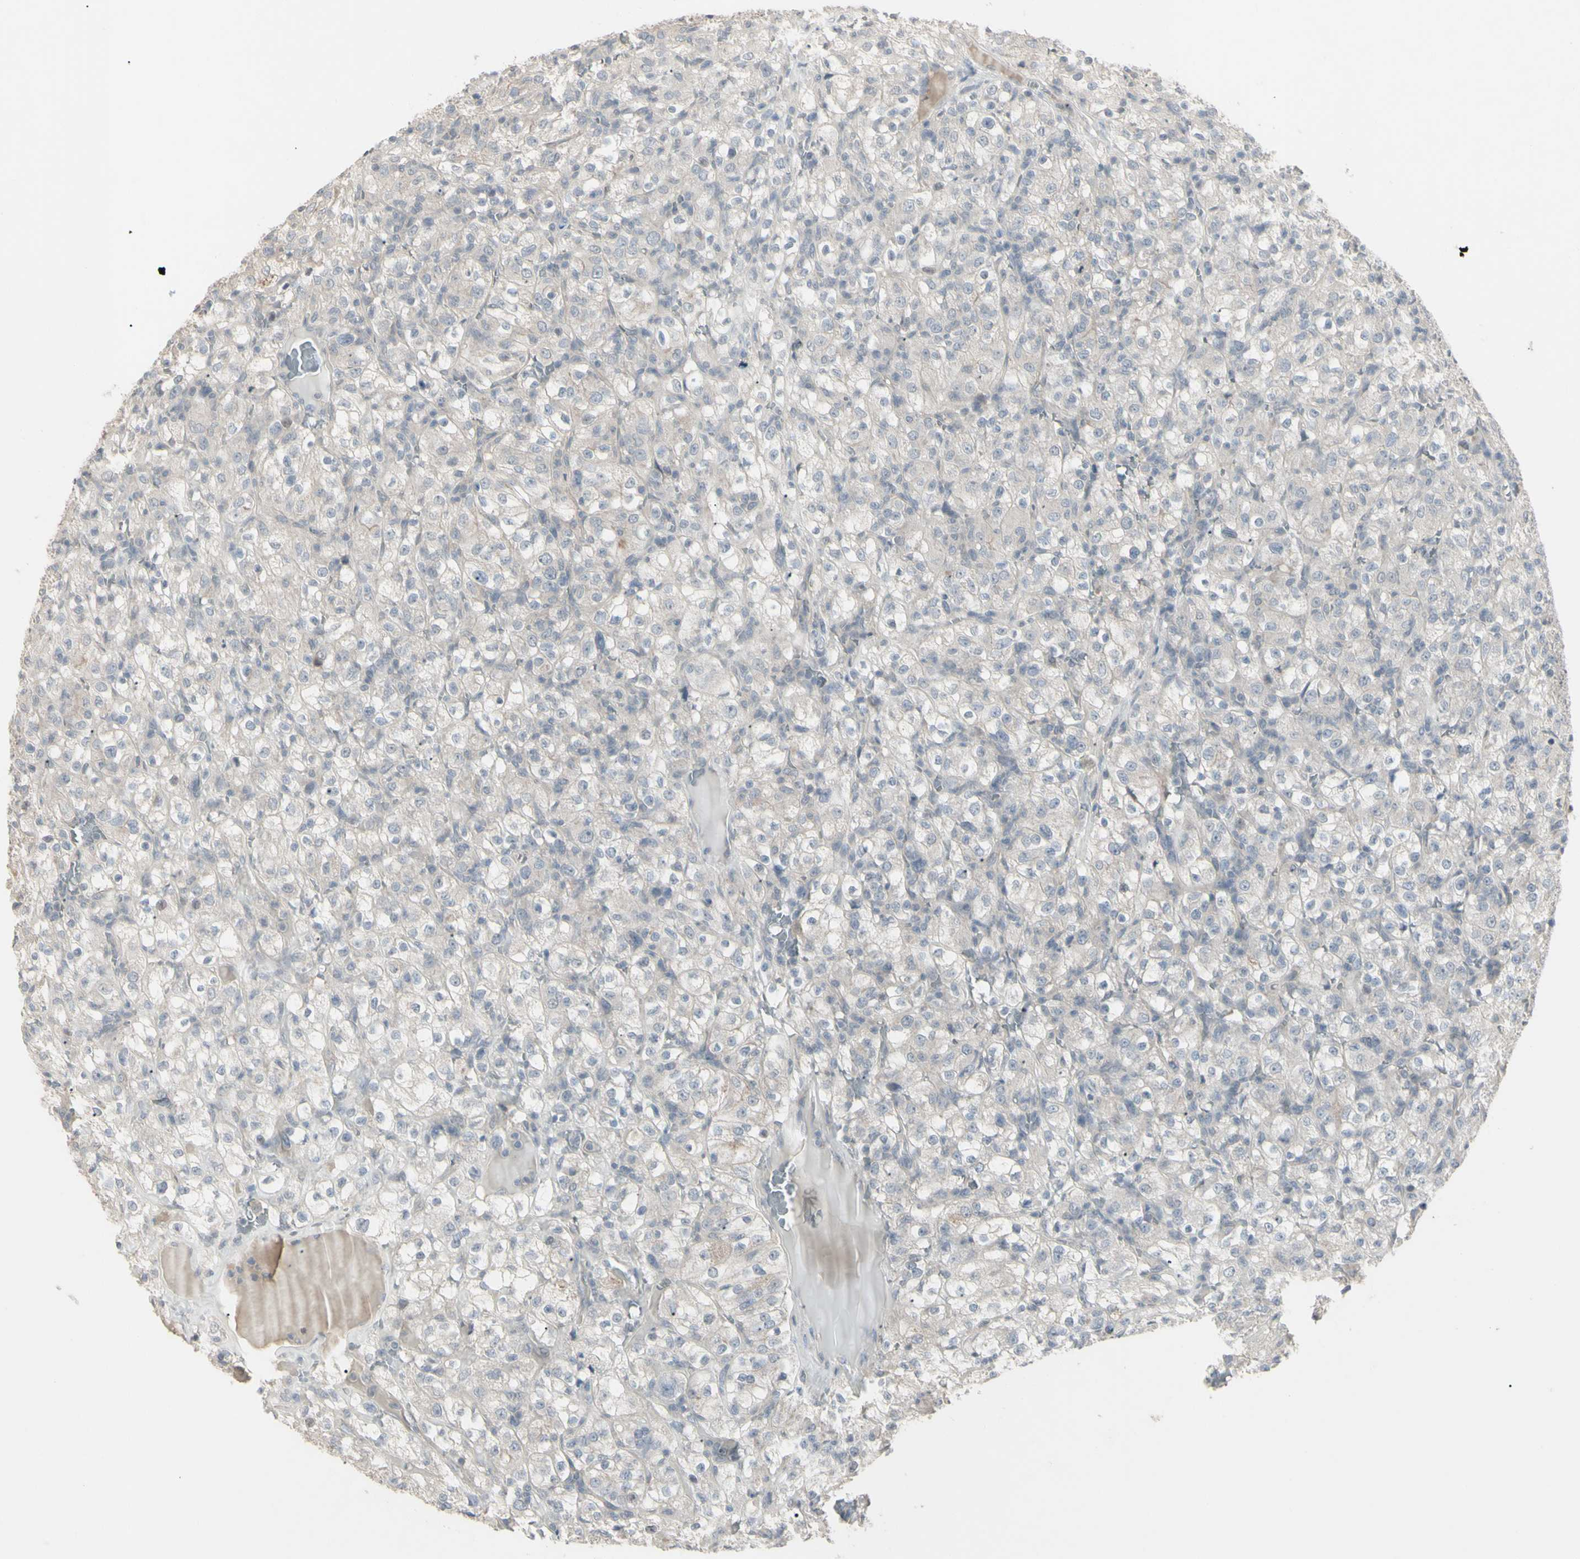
{"staining": {"intensity": "weak", "quantity": "<25%", "location": "cytoplasmic/membranous"}, "tissue": "renal cancer", "cell_type": "Tumor cells", "image_type": "cancer", "snomed": [{"axis": "morphology", "description": "Normal tissue, NOS"}, {"axis": "morphology", "description": "Adenocarcinoma, NOS"}, {"axis": "topography", "description": "Kidney"}], "caption": "This is an IHC histopathology image of human renal adenocarcinoma. There is no positivity in tumor cells.", "gene": "PIAS4", "patient": {"sex": "female", "age": 72}}